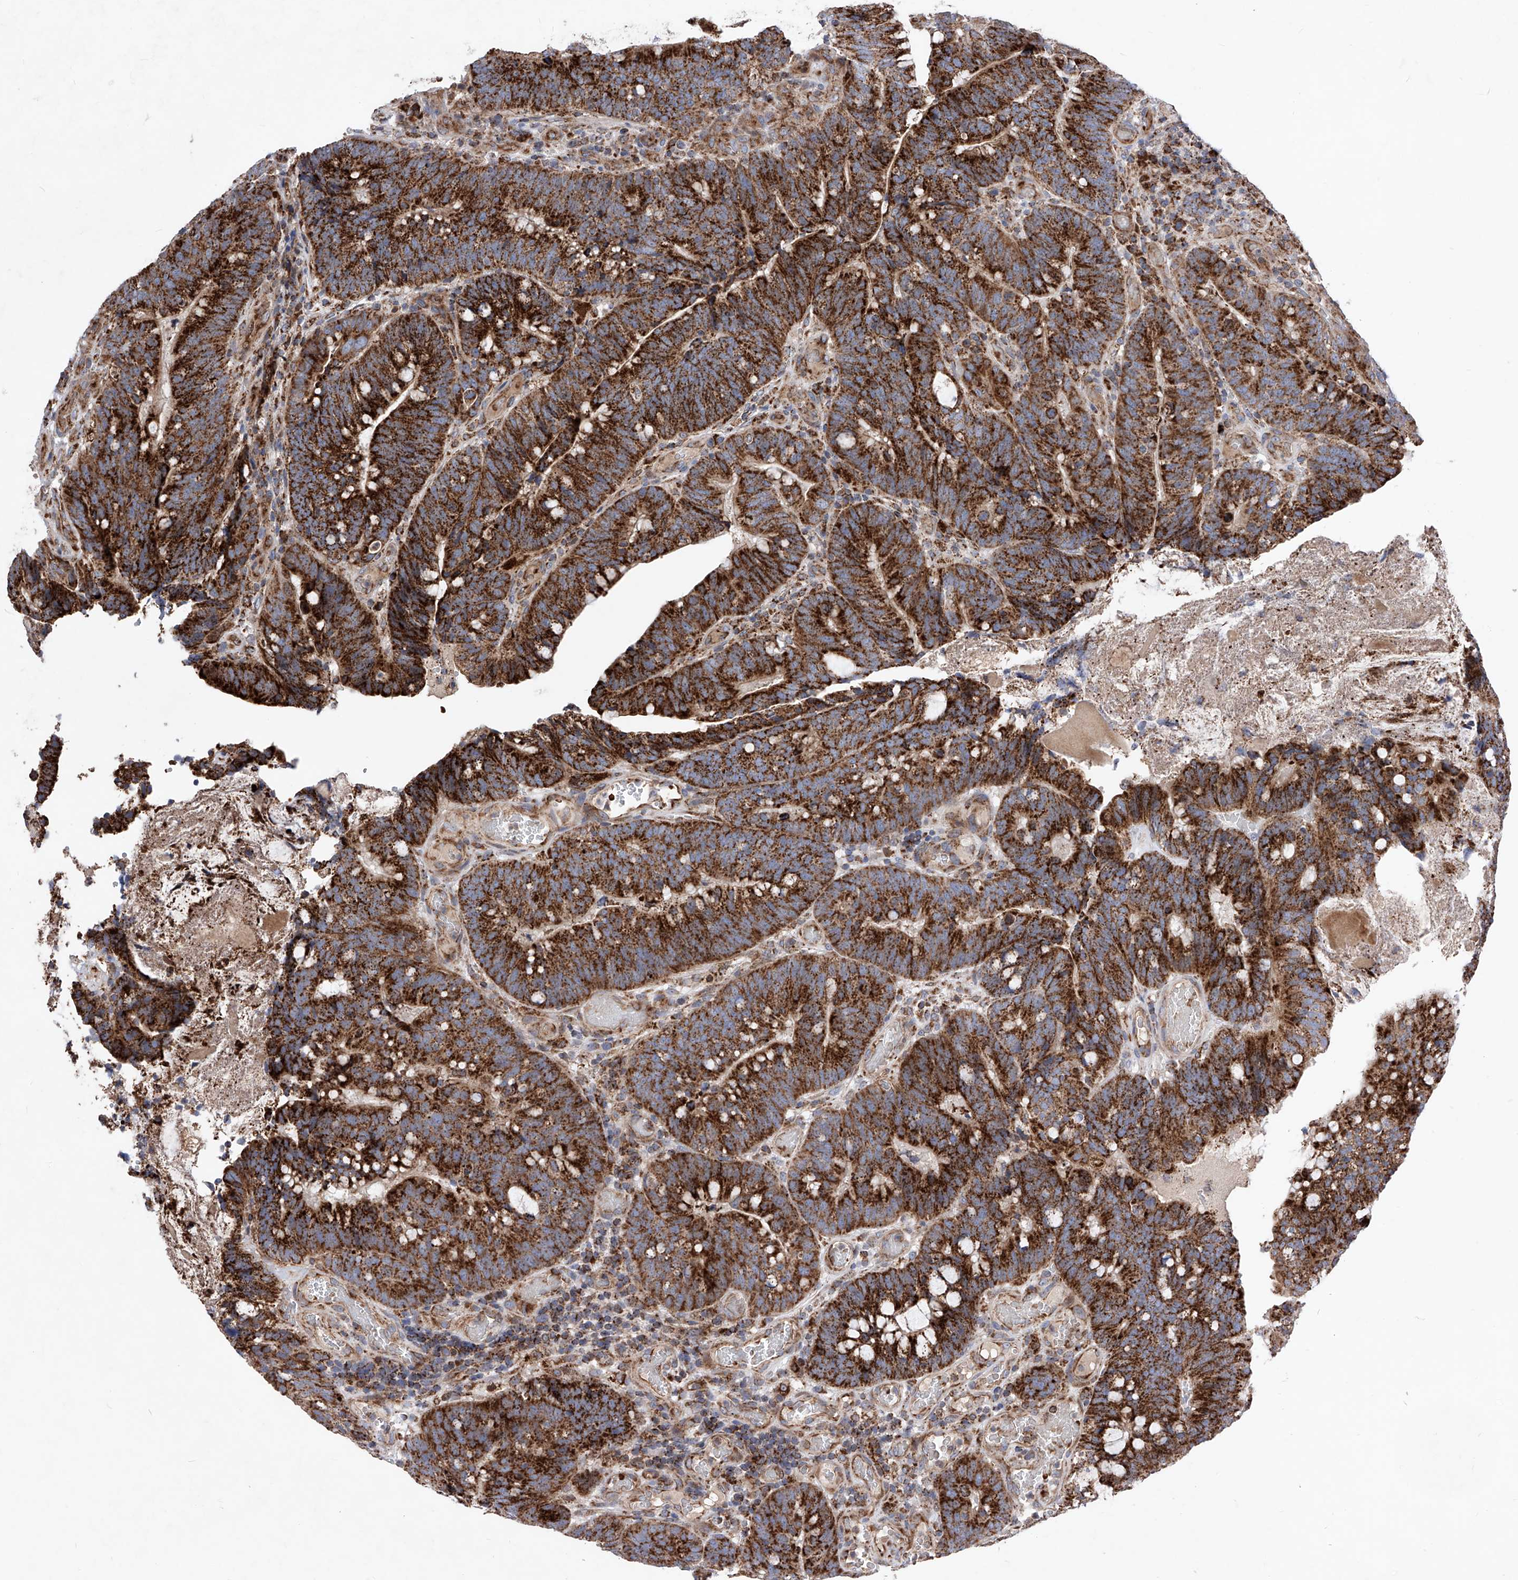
{"staining": {"intensity": "strong", "quantity": ">75%", "location": "cytoplasmic/membranous"}, "tissue": "colorectal cancer", "cell_type": "Tumor cells", "image_type": "cancer", "snomed": [{"axis": "morphology", "description": "Adenocarcinoma, NOS"}, {"axis": "topography", "description": "Colon"}], "caption": "The immunohistochemical stain labels strong cytoplasmic/membranous staining in tumor cells of colorectal cancer (adenocarcinoma) tissue.", "gene": "SEMA6A", "patient": {"sex": "female", "age": 66}}